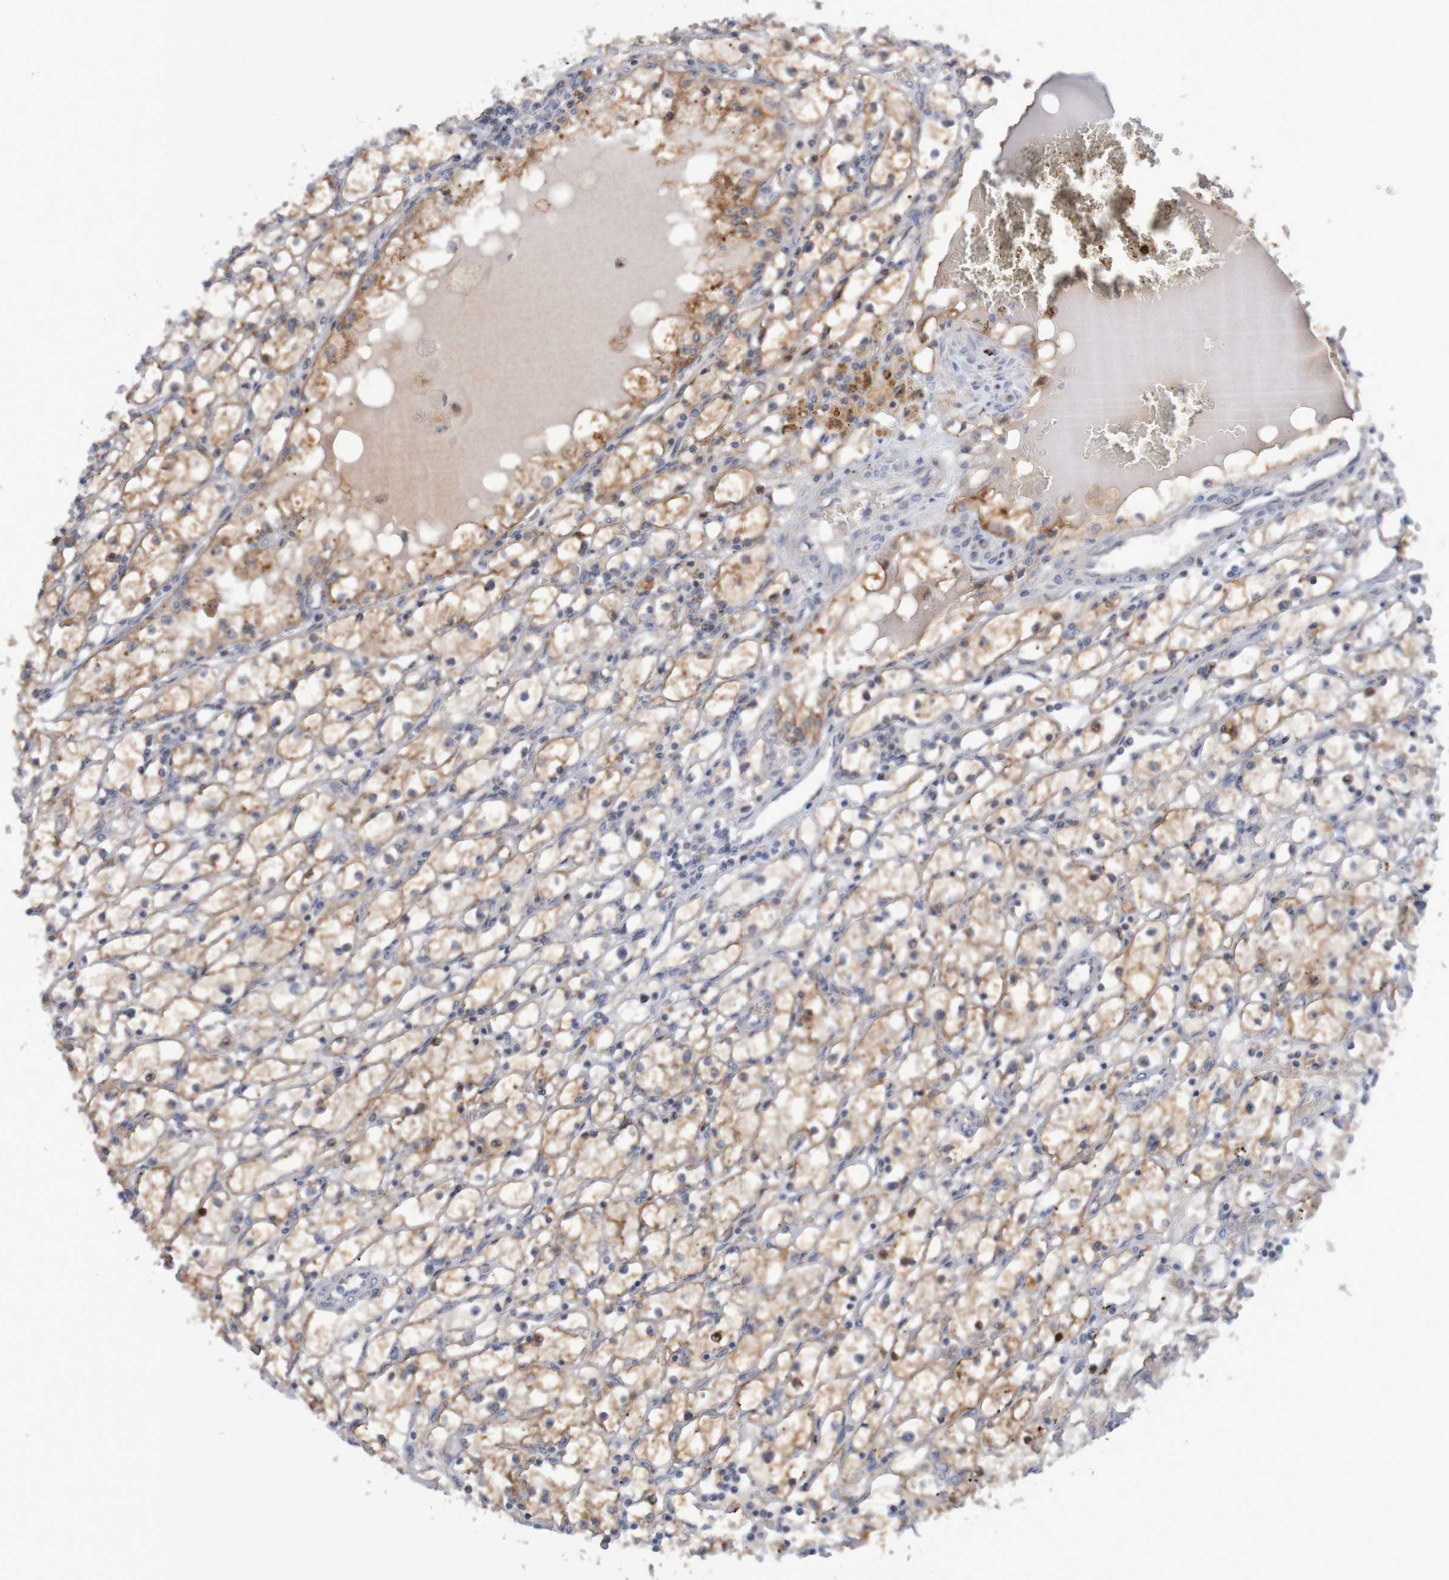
{"staining": {"intensity": "moderate", "quantity": ">75%", "location": "cytoplasmic/membranous"}, "tissue": "renal cancer", "cell_type": "Tumor cells", "image_type": "cancer", "snomed": [{"axis": "morphology", "description": "Adenocarcinoma, NOS"}, {"axis": "topography", "description": "Kidney"}], "caption": "The photomicrograph exhibits immunohistochemical staining of renal cancer. There is moderate cytoplasmic/membranous staining is seen in approximately >75% of tumor cells. (DAB (3,3'-diaminobenzidine) IHC, brown staining for protein, blue staining for nuclei).", "gene": "FBP2", "patient": {"sex": "male", "age": 56}}